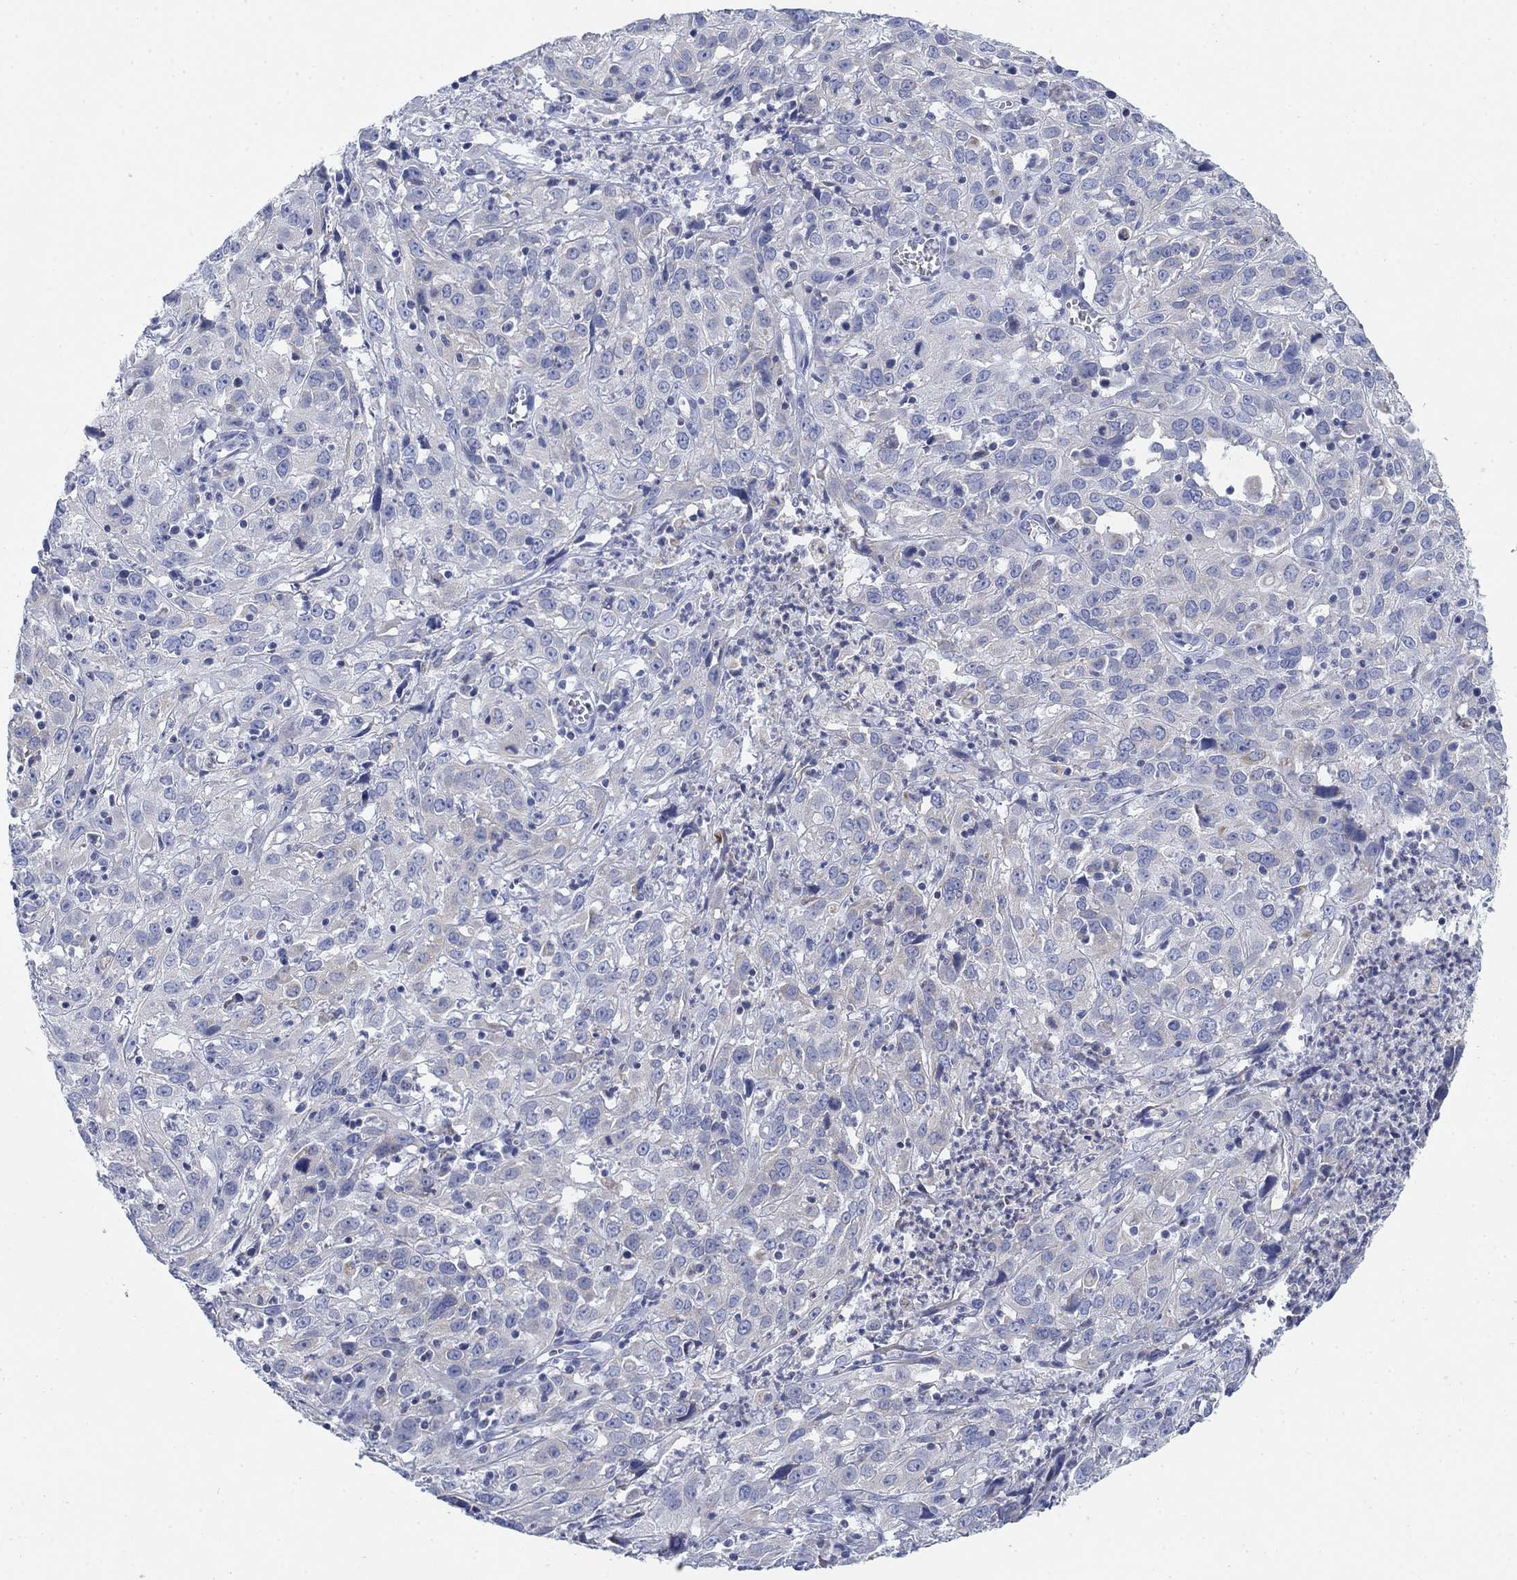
{"staining": {"intensity": "negative", "quantity": "none", "location": "none"}, "tissue": "cervical cancer", "cell_type": "Tumor cells", "image_type": "cancer", "snomed": [{"axis": "morphology", "description": "Squamous cell carcinoma, NOS"}, {"axis": "topography", "description": "Cervix"}], "caption": "This is an immunohistochemistry (IHC) image of squamous cell carcinoma (cervical). There is no staining in tumor cells.", "gene": "SCCPDH", "patient": {"sex": "female", "age": 32}}